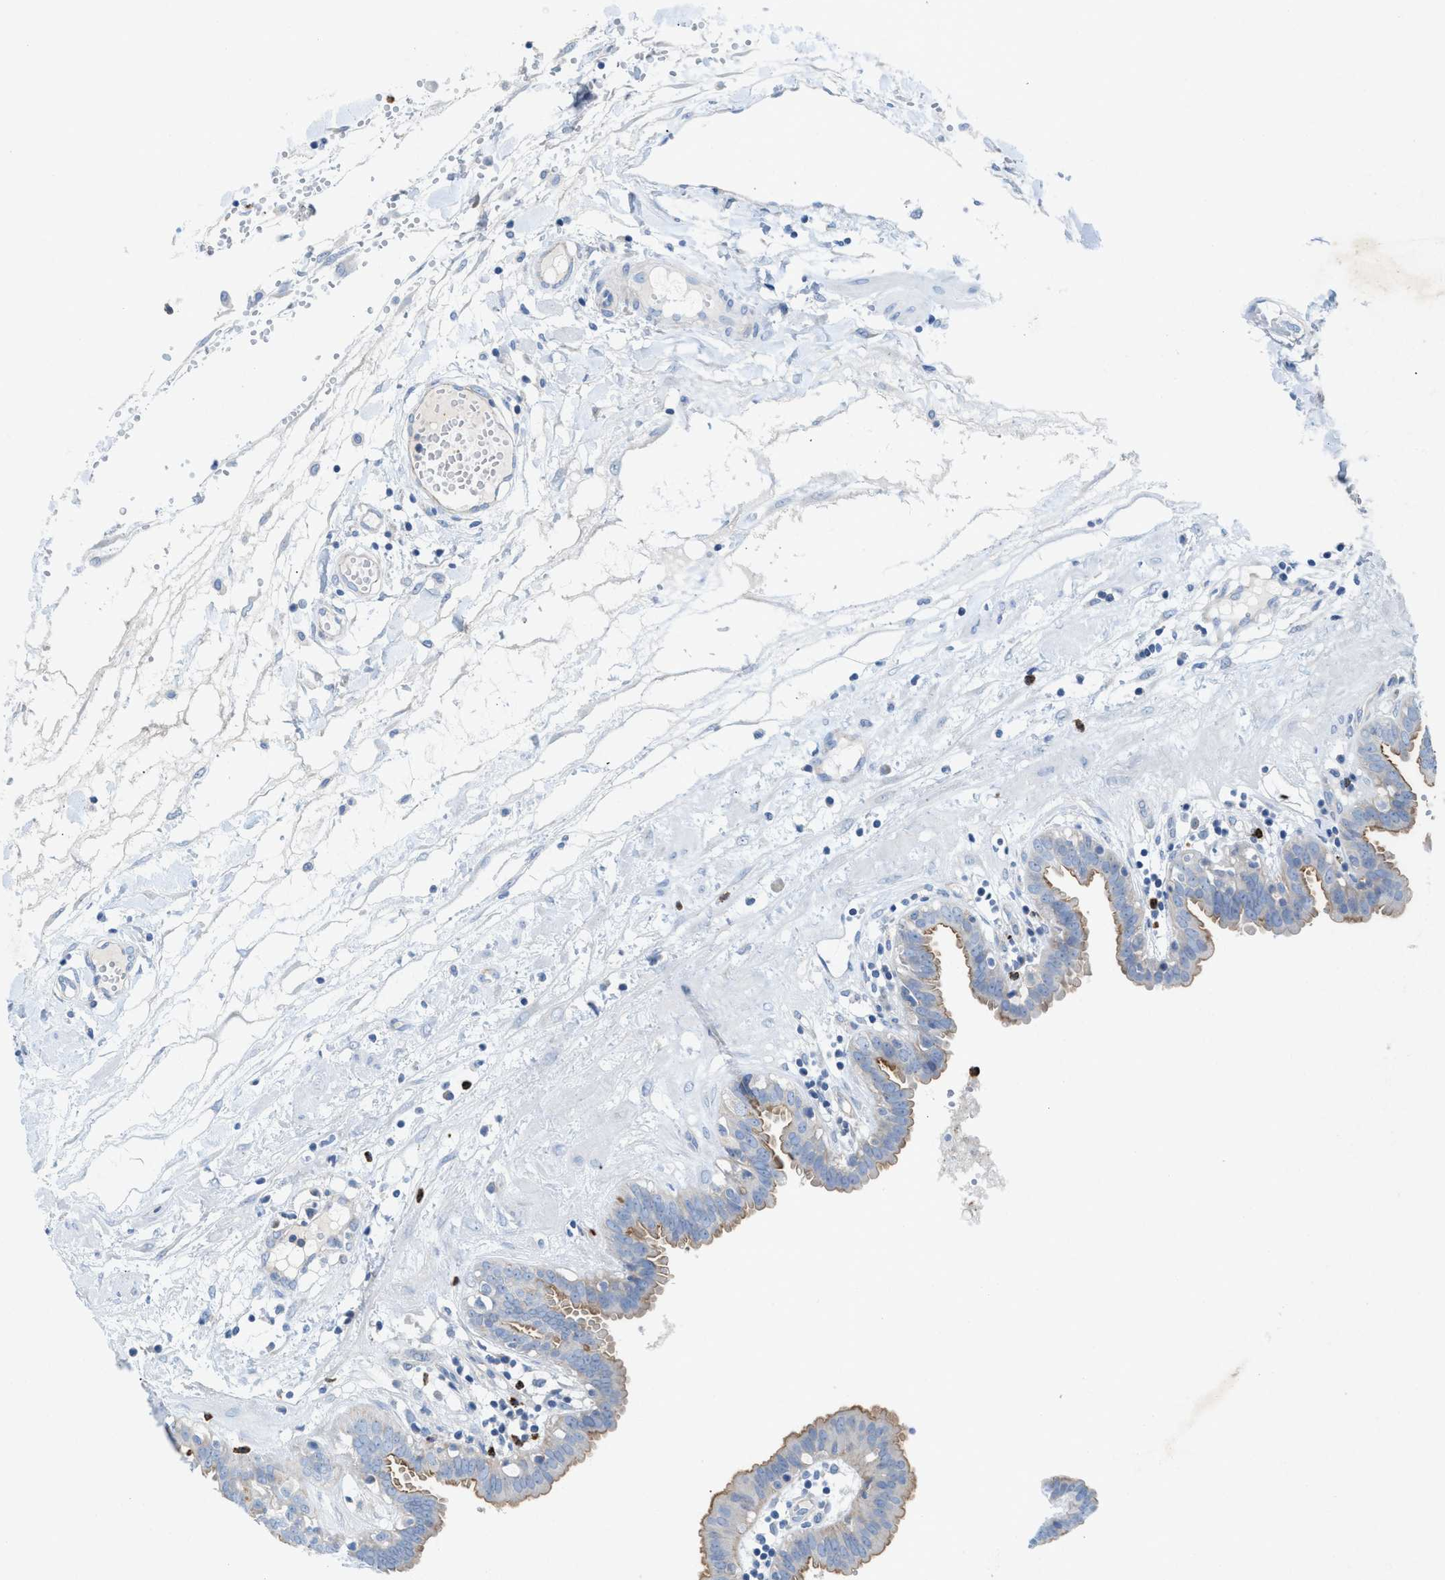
{"staining": {"intensity": "weak", "quantity": "25%-75%", "location": "cytoplasmic/membranous"}, "tissue": "fallopian tube", "cell_type": "Glandular cells", "image_type": "normal", "snomed": [{"axis": "morphology", "description": "Normal tissue, NOS"}, {"axis": "topography", "description": "Fallopian tube"}, {"axis": "topography", "description": "Placenta"}], "caption": "Fallopian tube stained for a protein displays weak cytoplasmic/membranous positivity in glandular cells. The staining was performed using DAB, with brown indicating positive protein expression. Nuclei are stained blue with hematoxylin.", "gene": "CKLF", "patient": {"sex": "female", "age": 32}}